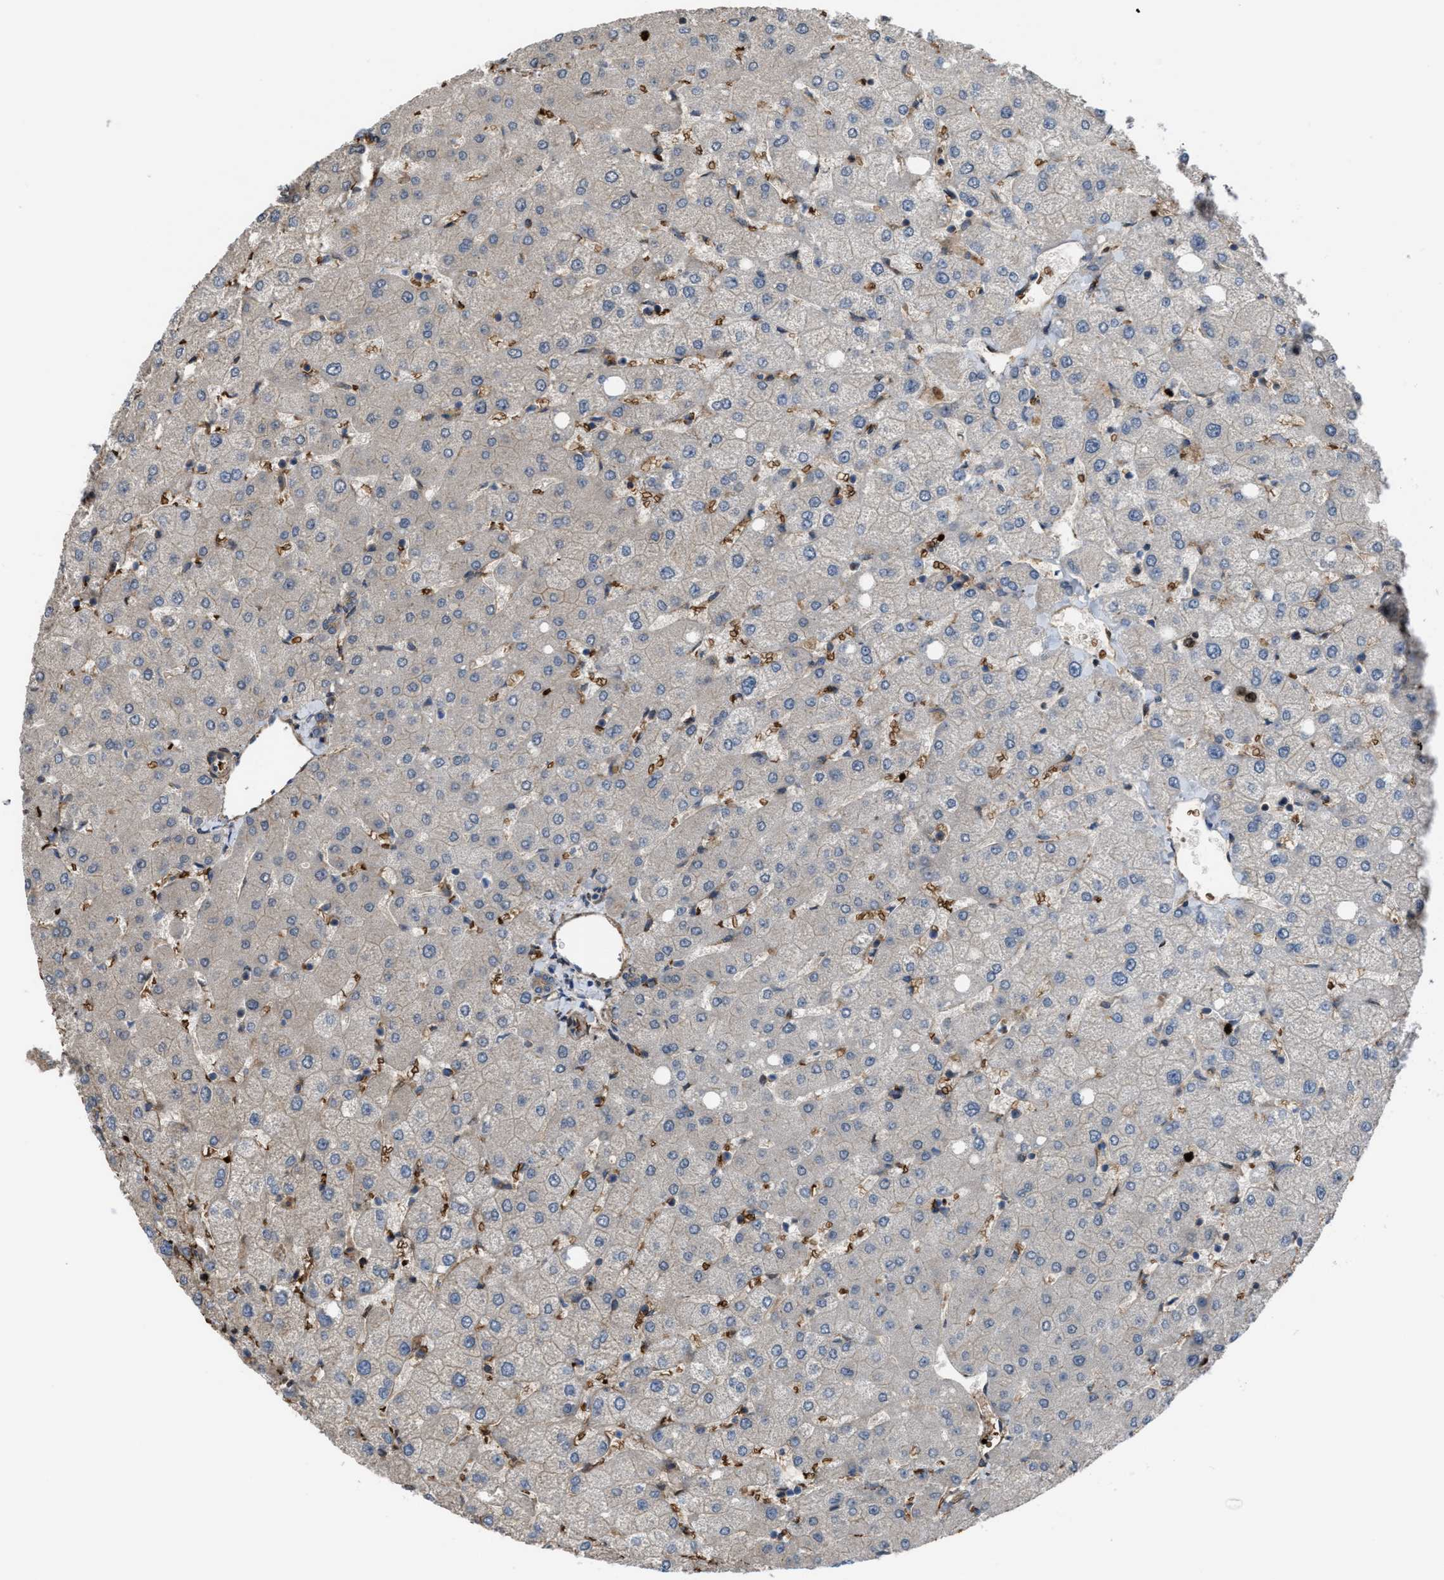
{"staining": {"intensity": "moderate", "quantity": ">75%", "location": "cytoplasmic/membranous"}, "tissue": "liver", "cell_type": "Cholangiocytes", "image_type": "normal", "snomed": [{"axis": "morphology", "description": "Normal tissue, NOS"}, {"axis": "topography", "description": "Liver"}], "caption": "Liver stained with DAB (3,3'-diaminobenzidine) immunohistochemistry (IHC) reveals medium levels of moderate cytoplasmic/membranous staining in approximately >75% of cholangiocytes.", "gene": "SELENOM", "patient": {"sex": "female", "age": 54}}